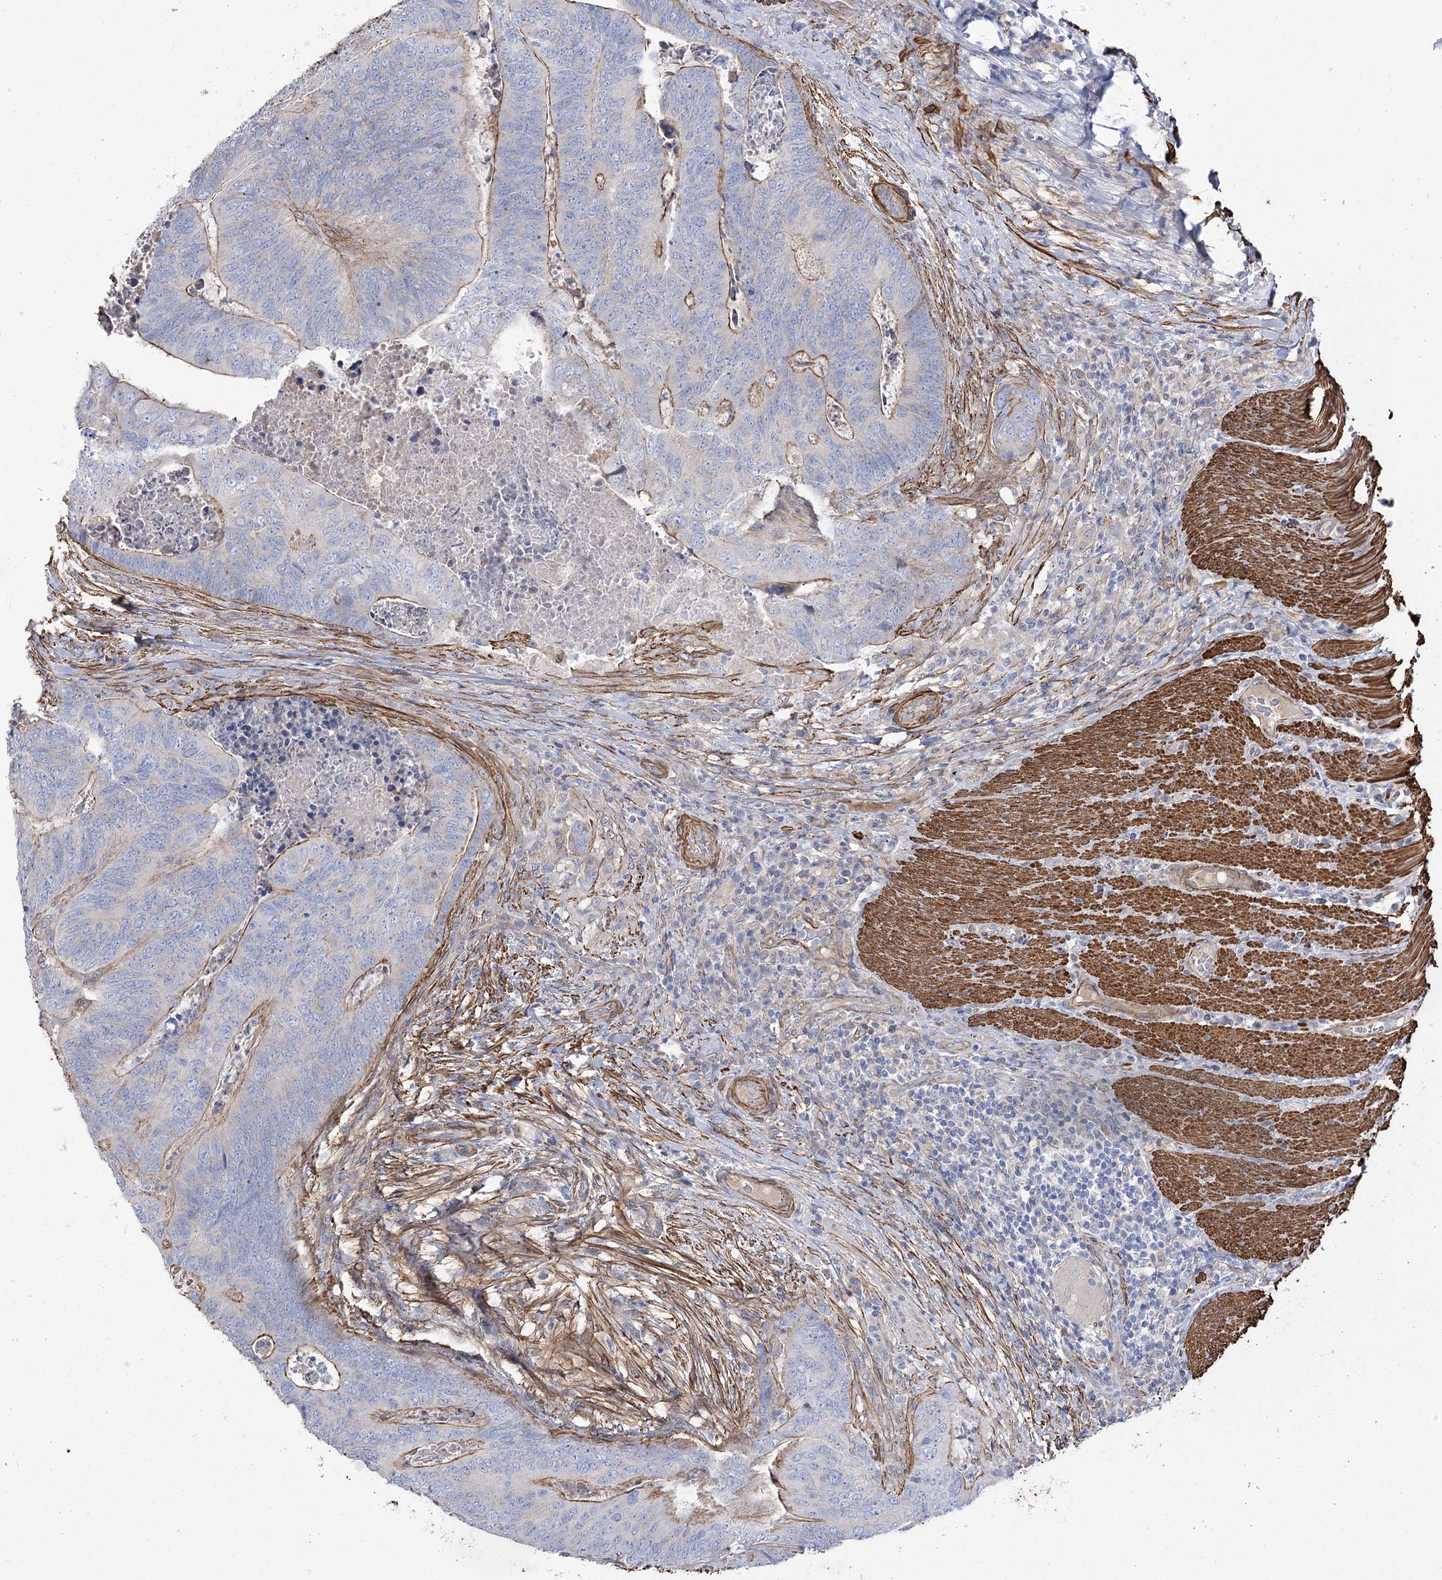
{"staining": {"intensity": "moderate", "quantity": "<25%", "location": "cytoplasmic/membranous"}, "tissue": "colorectal cancer", "cell_type": "Tumor cells", "image_type": "cancer", "snomed": [{"axis": "morphology", "description": "Adenocarcinoma, NOS"}, {"axis": "topography", "description": "Colon"}], "caption": "Colorectal cancer stained for a protein (brown) shows moderate cytoplasmic/membranous positive expression in about <25% of tumor cells.", "gene": "WASHC3", "patient": {"sex": "female", "age": 67}}